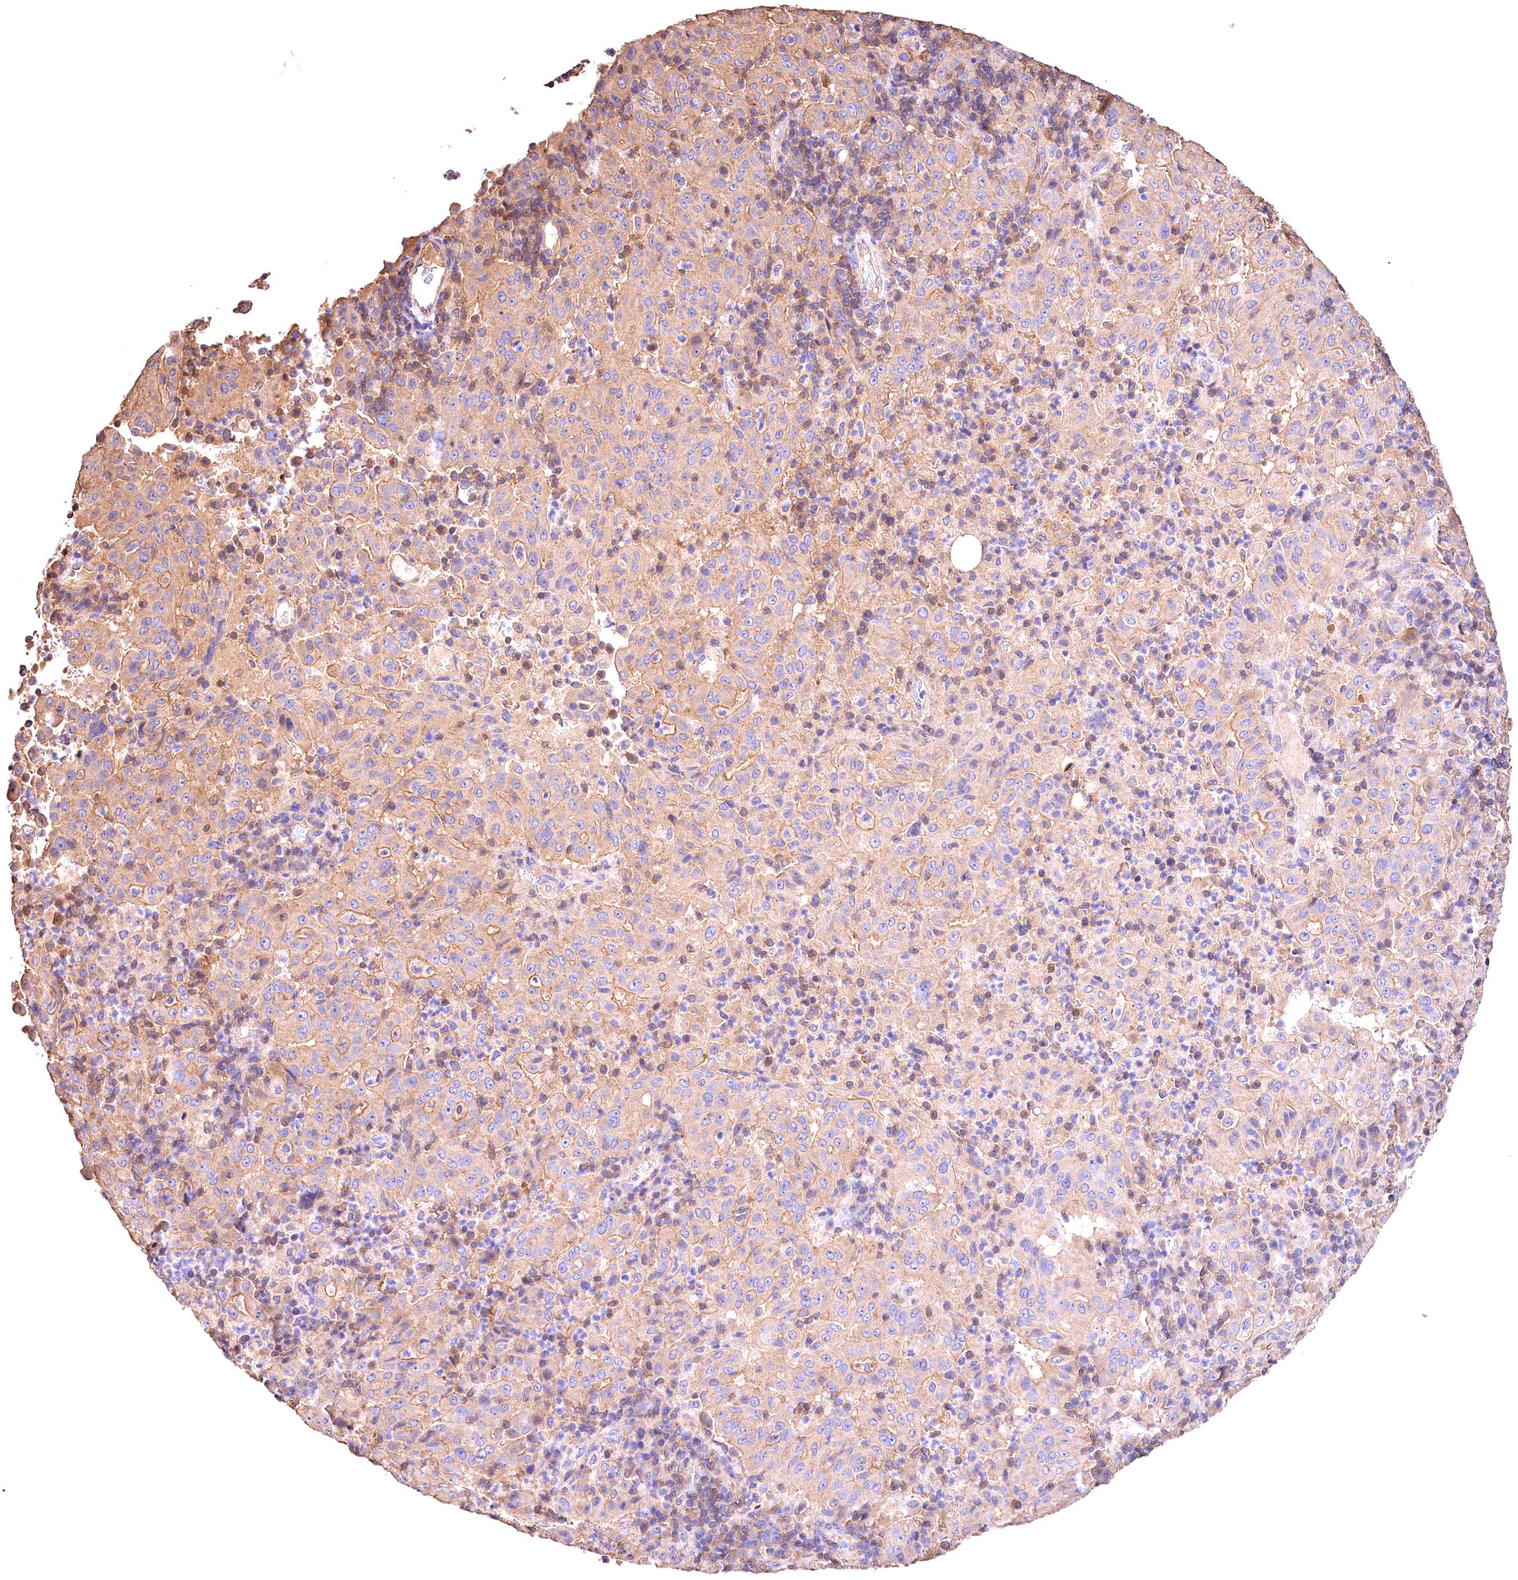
{"staining": {"intensity": "moderate", "quantity": "<25%", "location": "cytoplasmic/membranous"}, "tissue": "pancreatic cancer", "cell_type": "Tumor cells", "image_type": "cancer", "snomed": [{"axis": "morphology", "description": "Adenocarcinoma, NOS"}, {"axis": "topography", "description": "Pancreas"}], "caption": "Immunohistochemical staining of human pancreatic adenocarcinoma displays low levels of moderate cytoplasmic/membranous protein staining in about <25% of tumor cells.", "gene": "OAS3", "patient": {"sex": "male", "age": 63}}